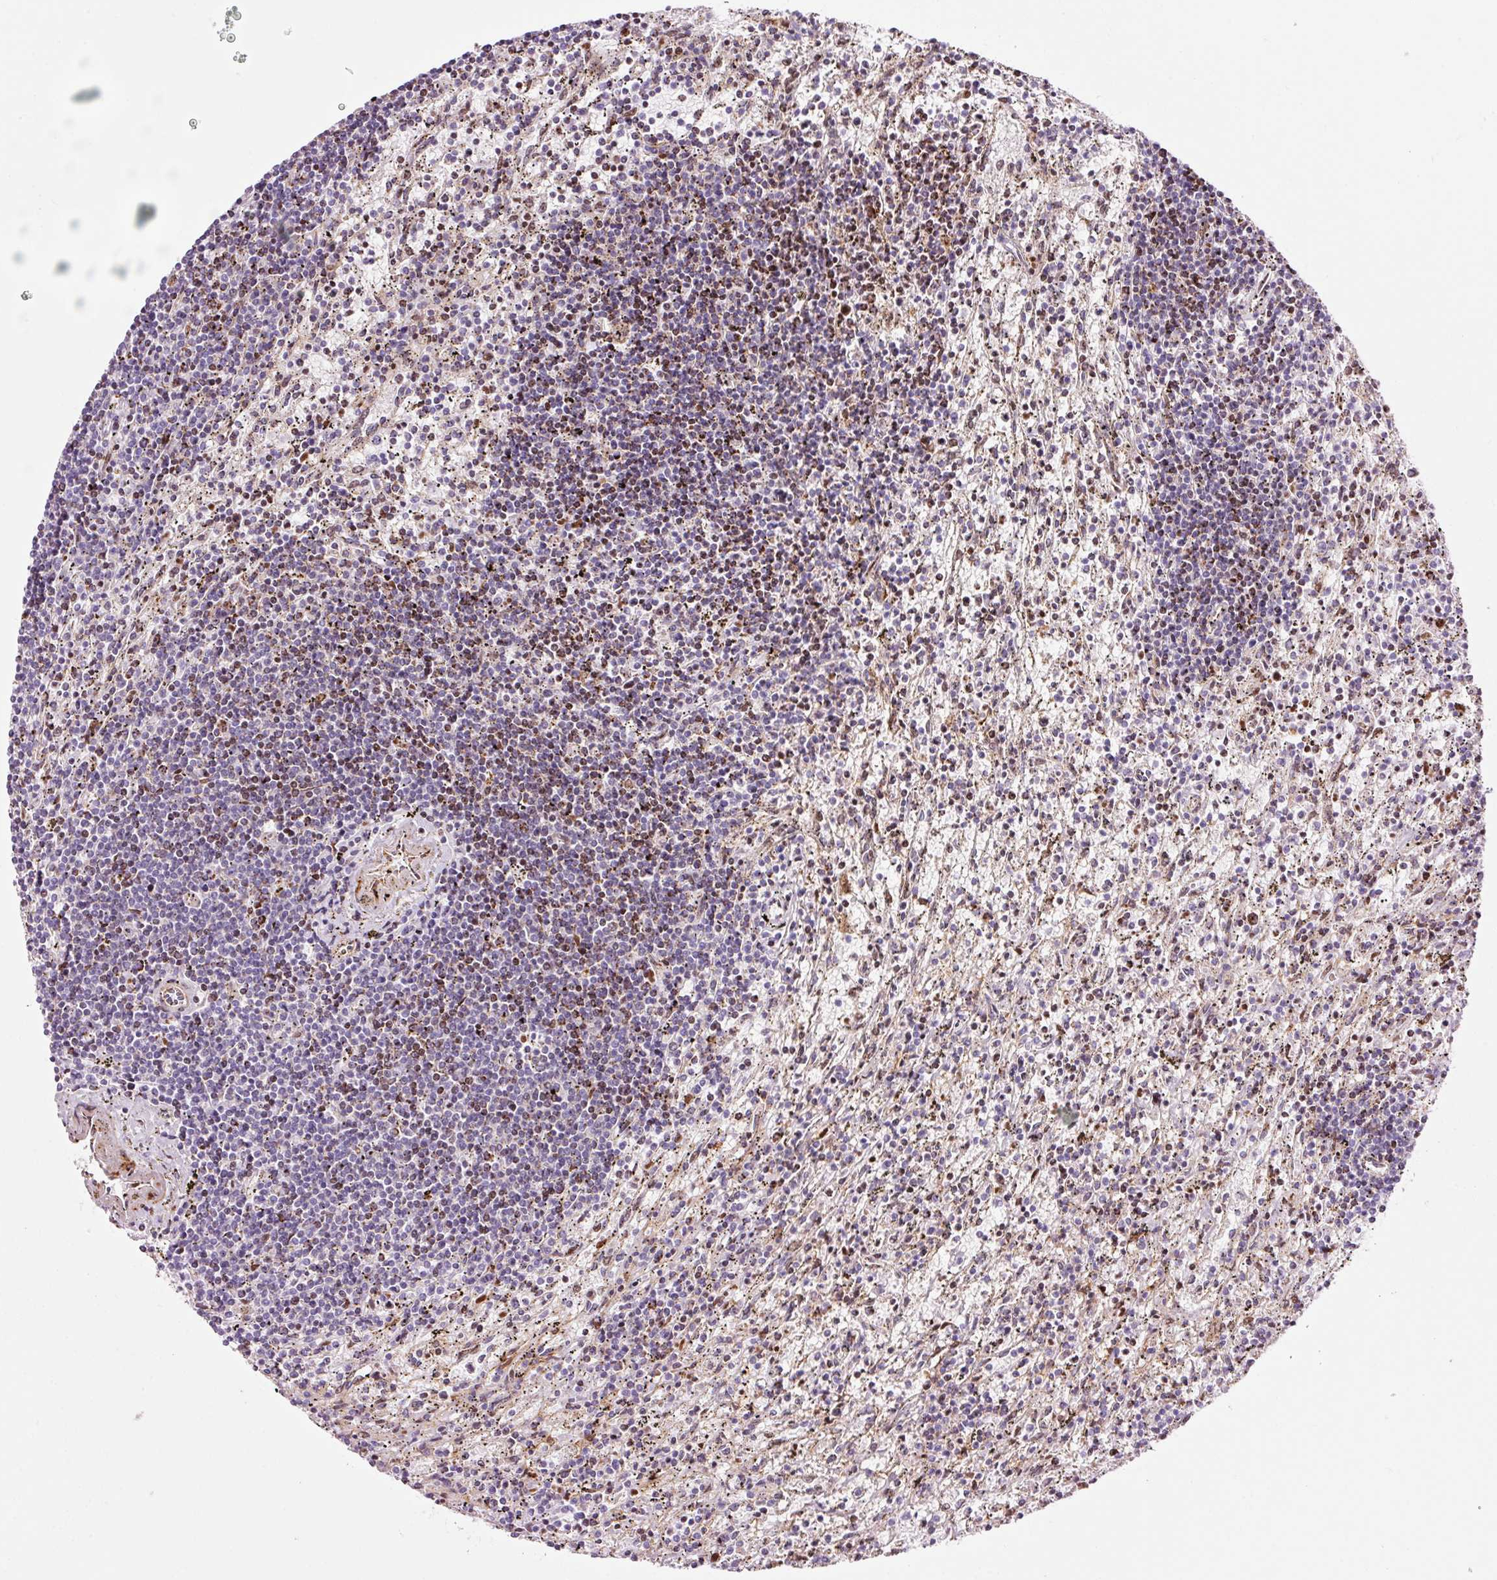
{"staining": {"intensity": "moderate", "quantity": "25%-75%", "location": "nuclear"}, "tissue": "lymphoma", "cell_type": "Tumor cells", "image_type": "cancer", "snomed": [{"axis": "morphology", "description": "Malignant lymphoma, non-Hodgkin's type, Low grade"}, {"axis": "topography", "description": "Spleen"}], "caption": "Human malignant lymphoma, non-Hodgkin's type (low-grade) stained with a protein marker reveals moderate staining in tumor cells.", "gene": "ANKRD20A1", "patient": {"sex": "male", "age": 76}}